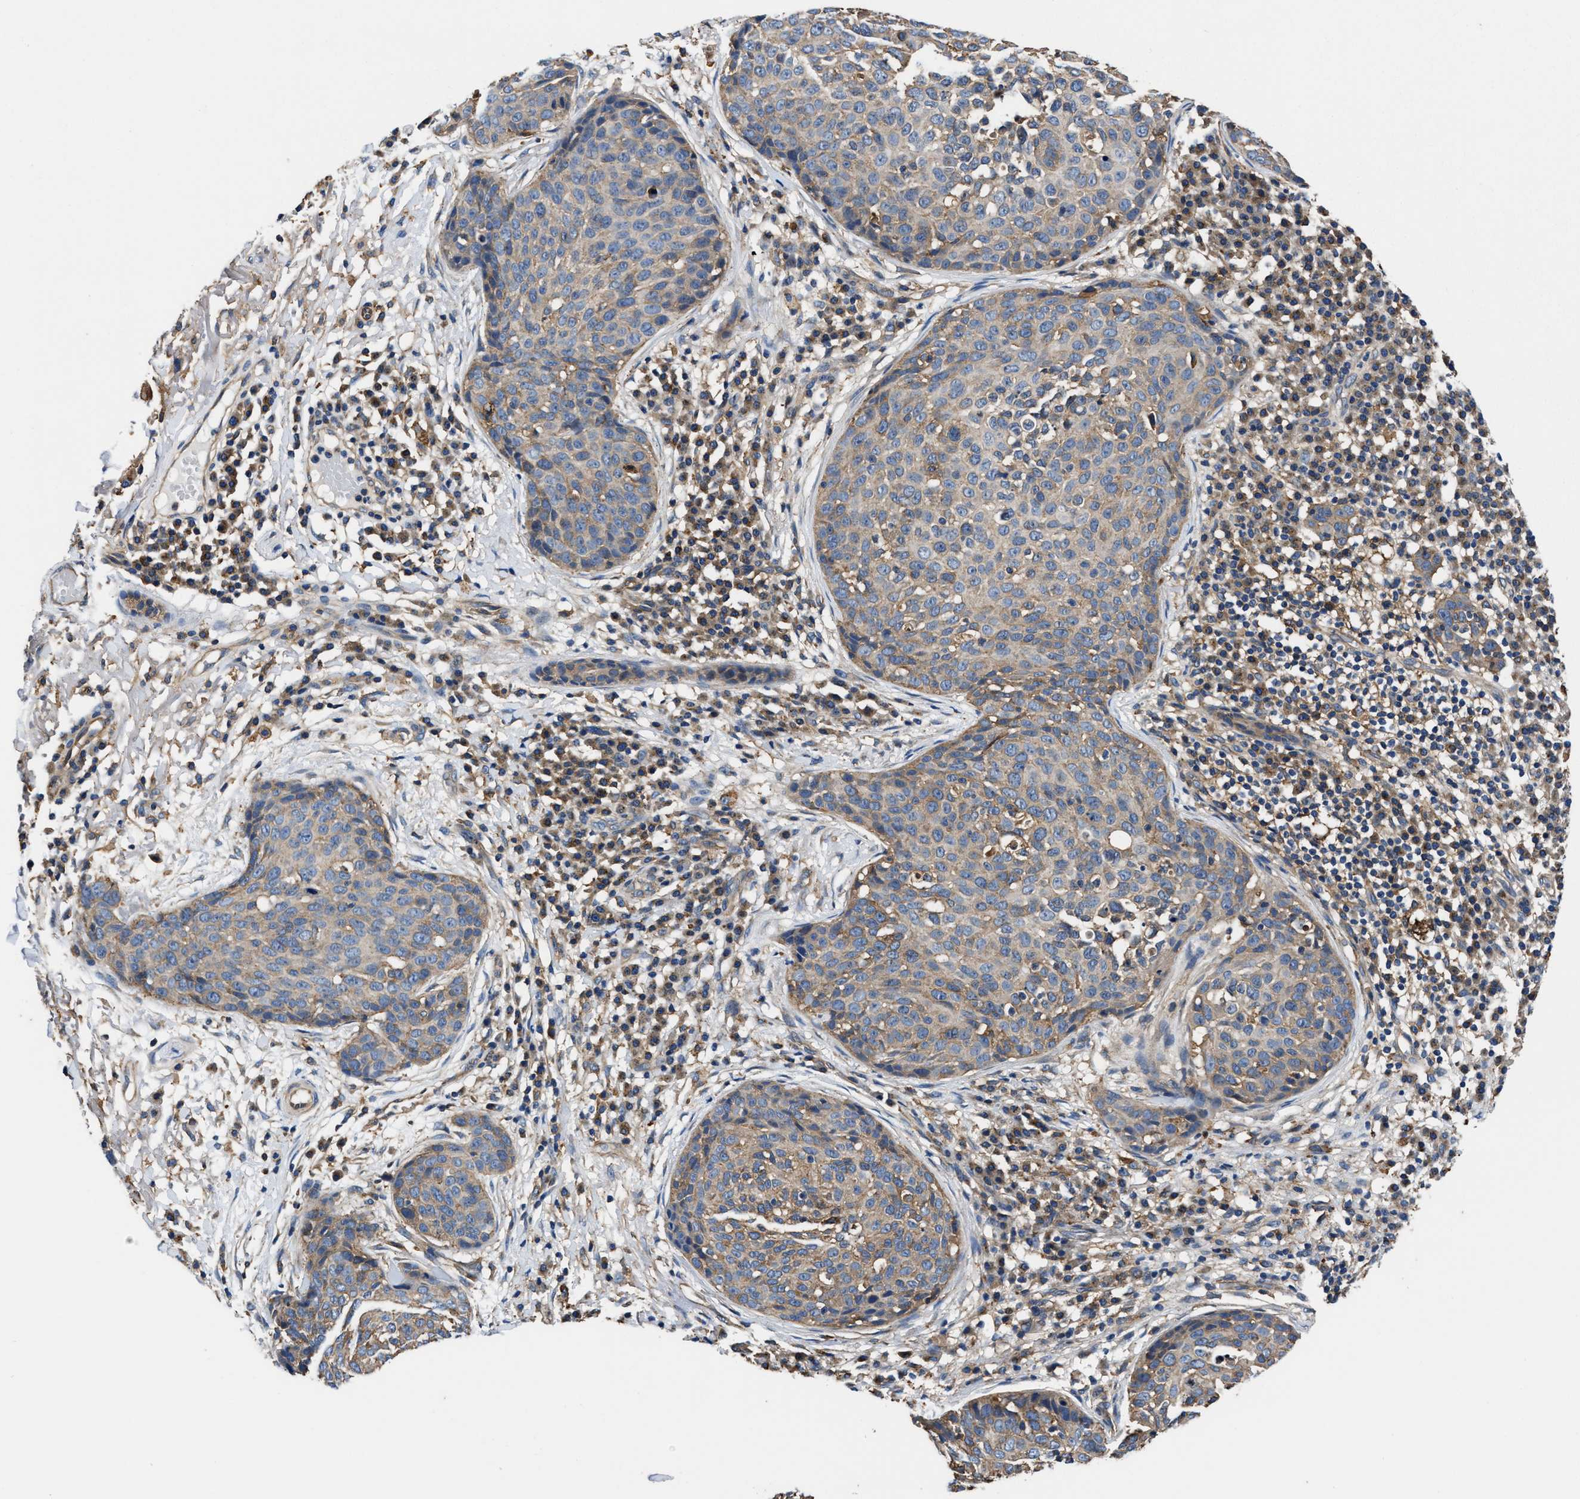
{"staining": {"intensity": "weak", "quantity": ">75%", "location": "cytoplasmic/membranous"}, "tissue": "skin cancer", "cell_type": "Tumor cells", "image_type": "cancer", "snomed": [{"axis": "morphology", "description": "Squamous cell carcinoma in situ, NOS"}, {"axis": "morphology", "description": "Squamous cell carcinoma, NOS"}, {"axis": "topography", "description": "Skin"}], "caption": "A photomicrograph showing weak cytoplasmic/membranous positivity in approximately >75% of tumor cells in skin cancer (squamous cell carcinoma in situ), as visualized by brown immunohistochemical staining.", "gene": "PPP1R9B", "patient": {"sex": "male", "age": 93}}